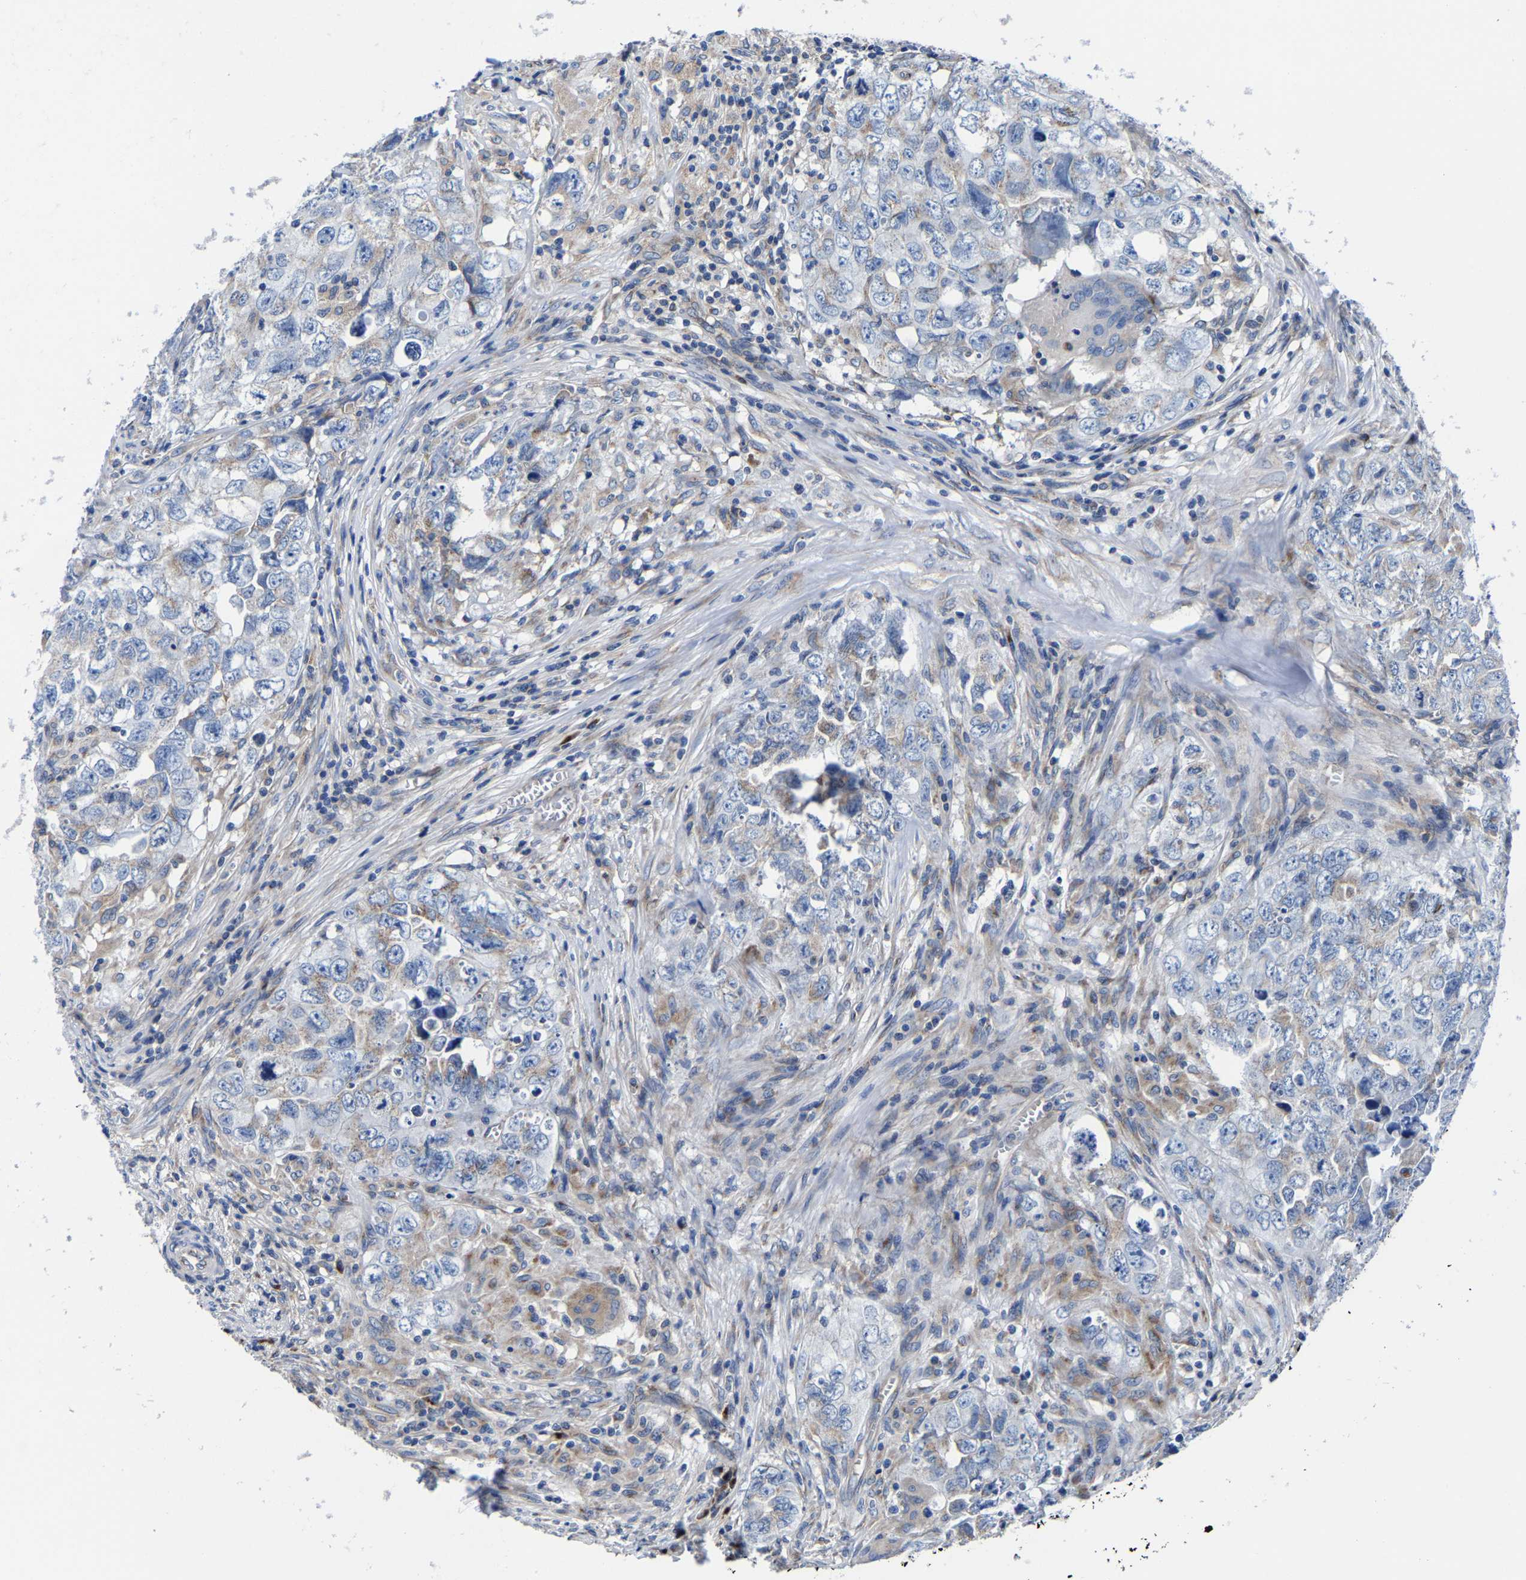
{"staining": {"intensity": "weak", "quantity": "<25%", "location": "cytoplasmic/membranous"}, "tissue": "testis cancer", "cell_type": "Tumor cells", "image_type": "cancer", "snomed": [{"axis": "morphology", "description": "Seminoma, NOS"}, {"axis": "morphology", "description": "Carcinoma, Embryonal, NOS"}, {"axis": "topography", "description": "Testis"}], "caption": "IHC histopathology image of human testis cancer (embryonal carcinoma) stained for a protein (brown), which reveals no positivity in tumor cells.", "gene": "EBAG9", "patient": {"sex": "male", "age": 43}}